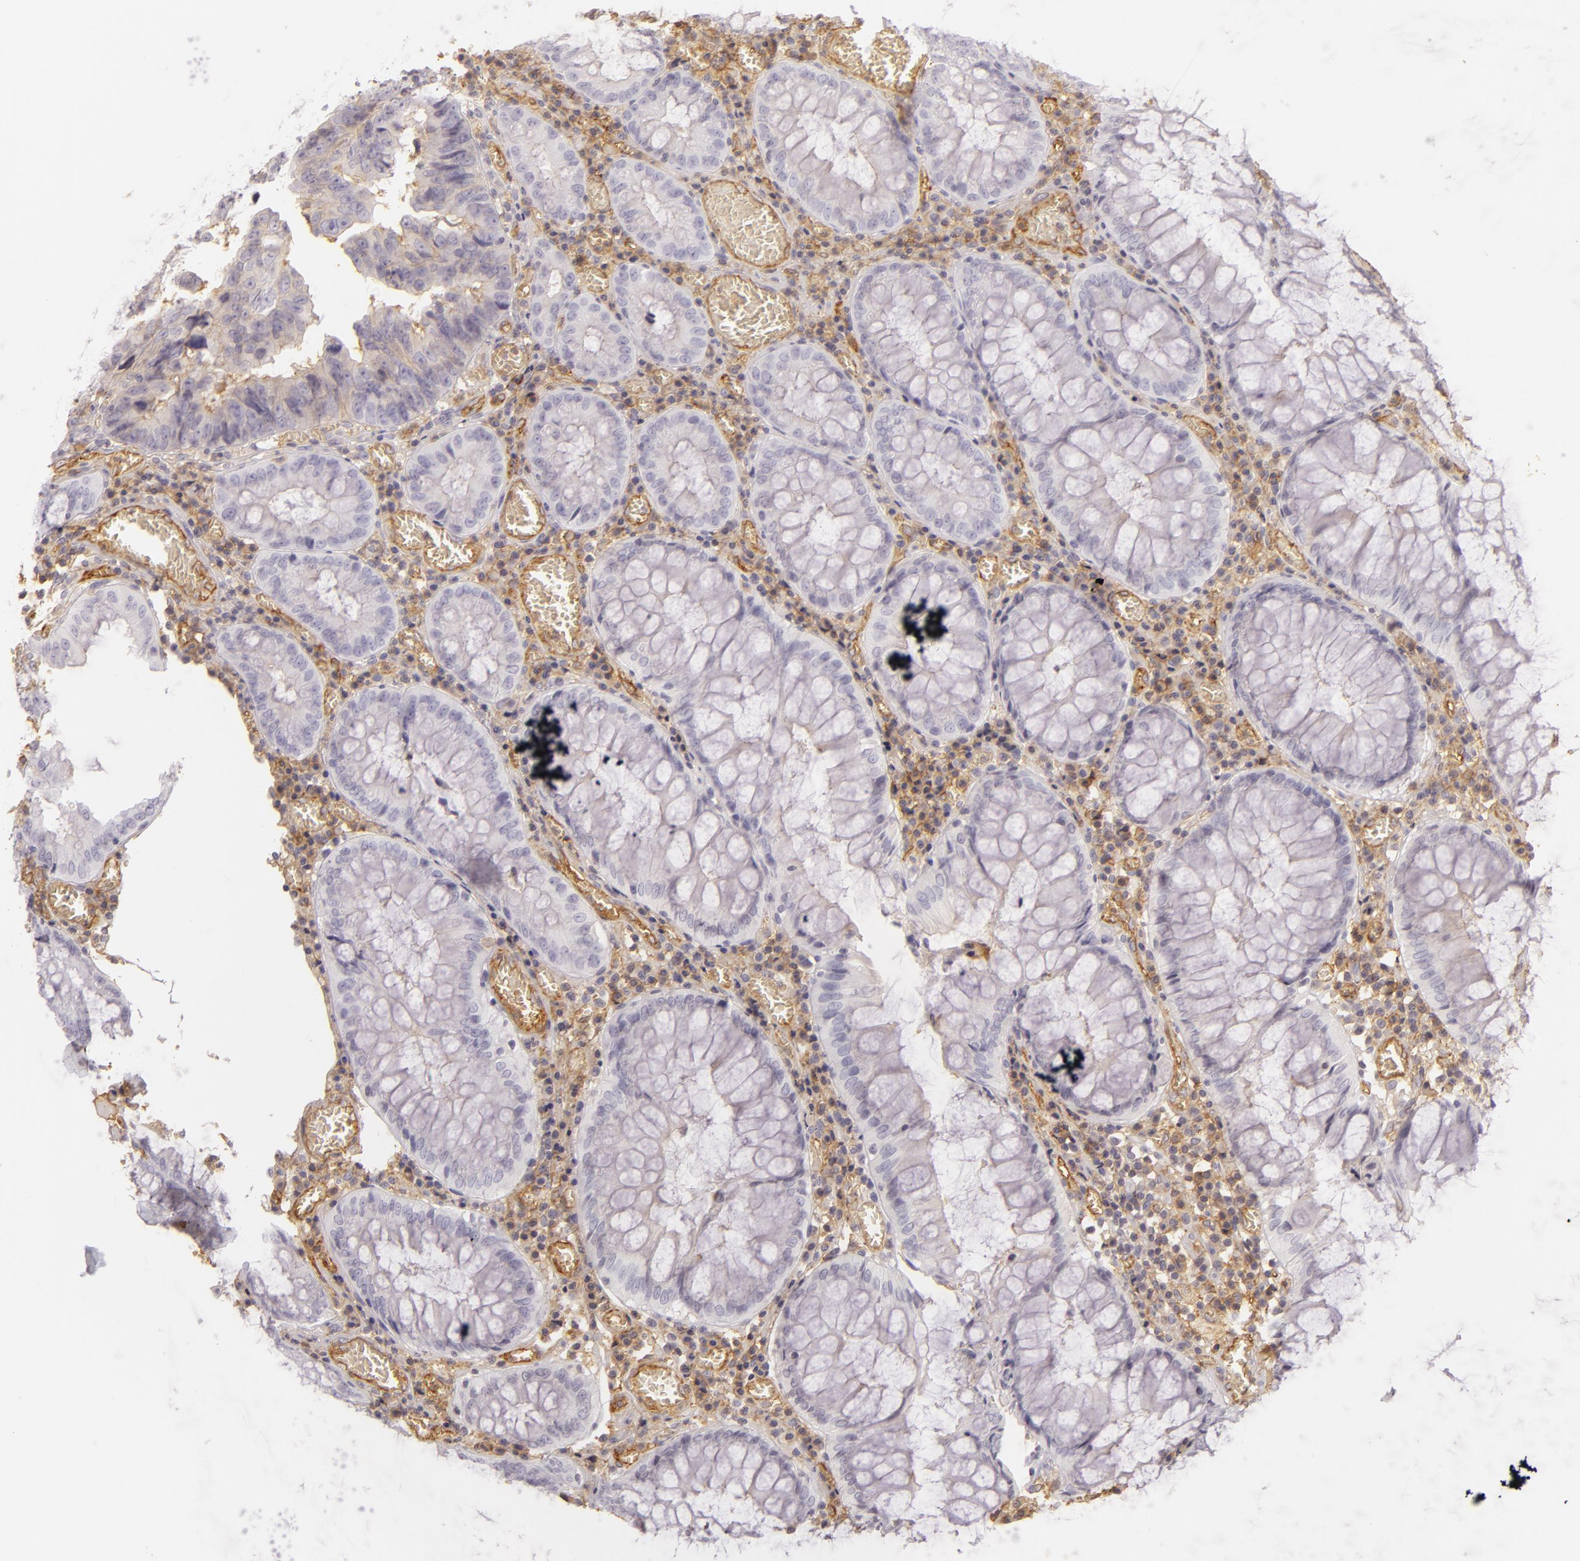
{"staining": {"intensity": "negative", "quantity": "none", "location": "none"}, "tissue": "colorectal cancer", "cell_type": "Tumor cells", "image_type": "cancer", "snomed": [{"axis": "morphology", "description": "Adenocarcinoma, NOS"}, {"axis": "topography", "description": "Rectum"}], "caption": "Image shows no significant protein staining in tumor cells of colorectal cancer (adenocarcinoma).", "gene": "CD59", "patient": {"sex": "female", "age": 98}}